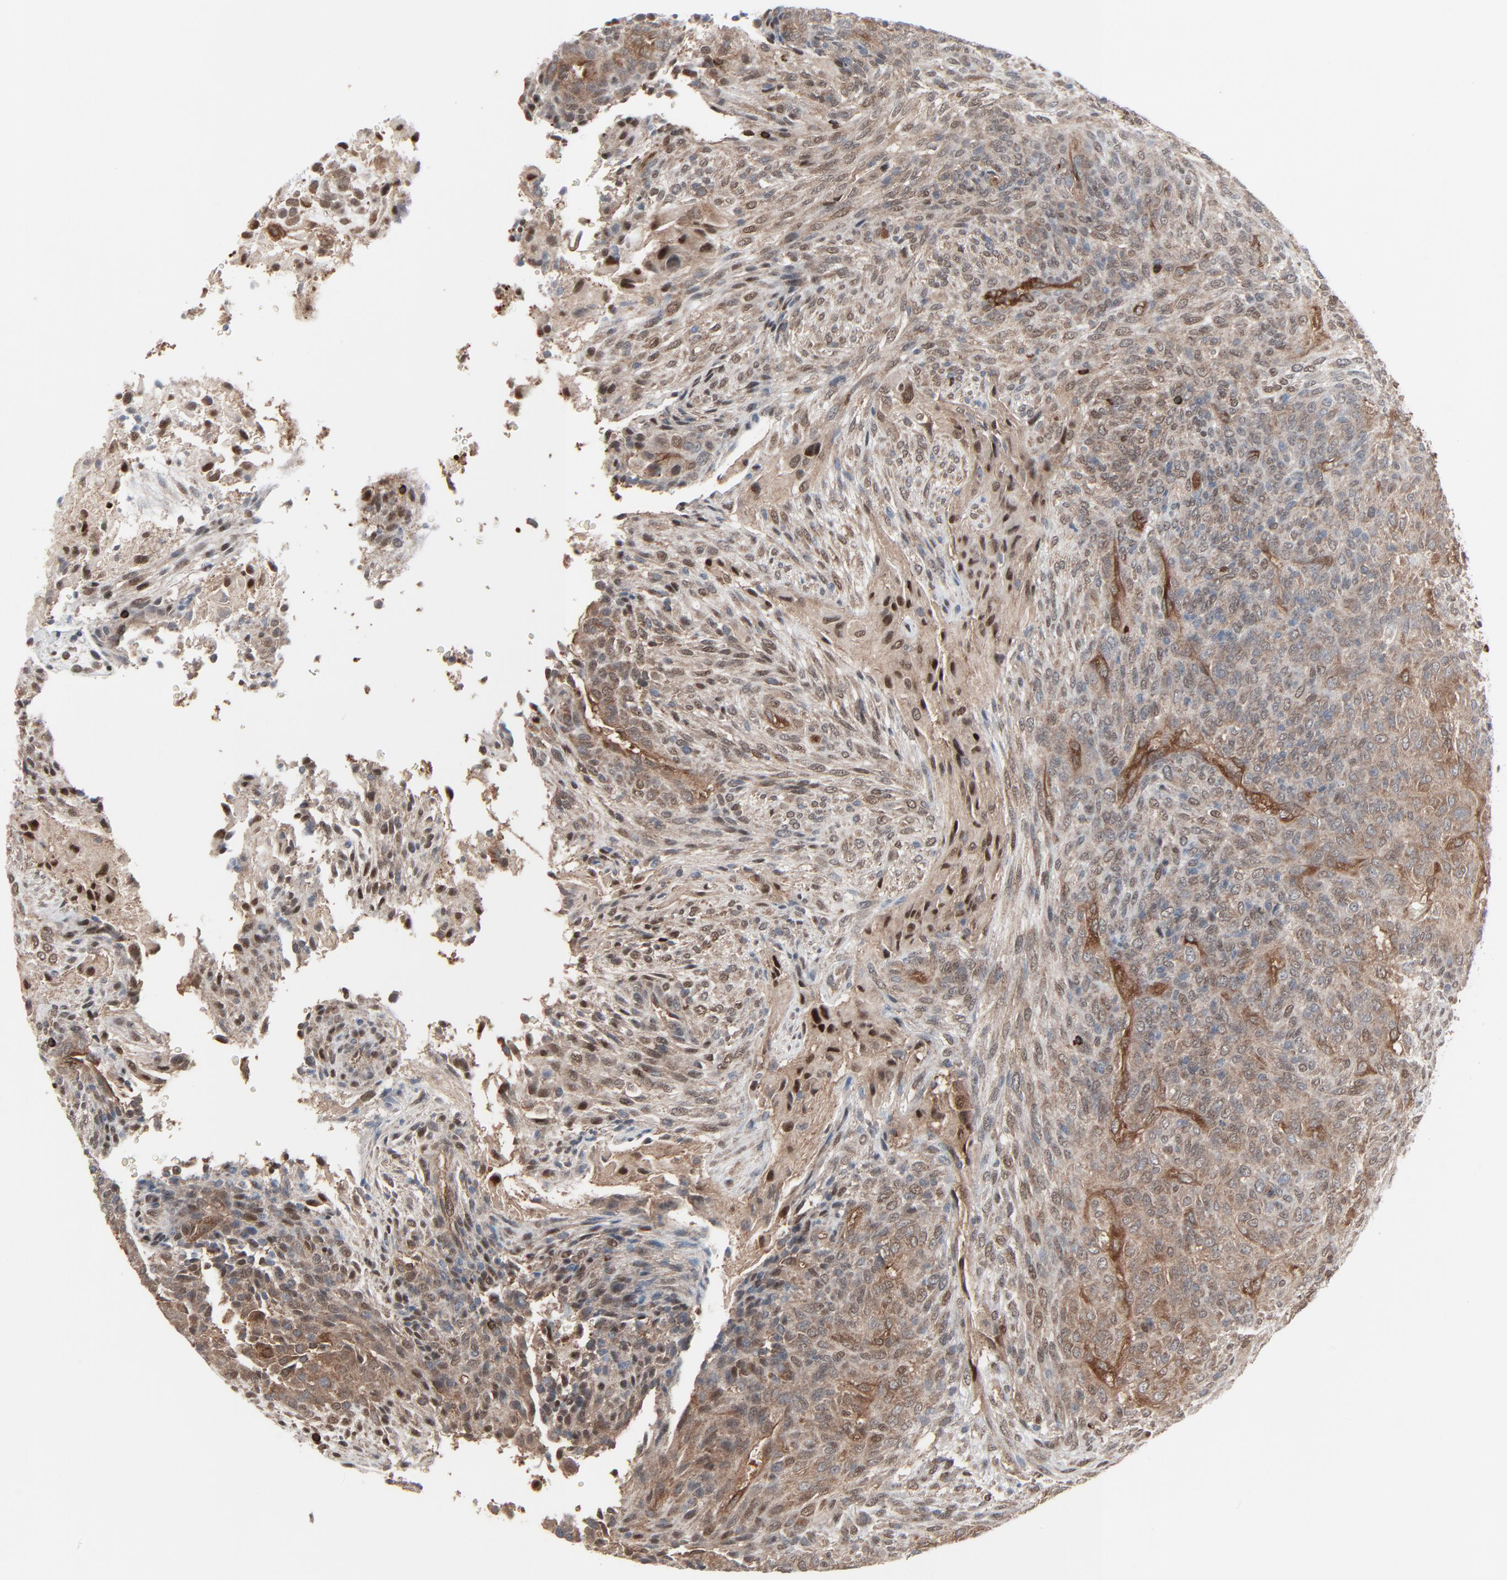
{"staining": {"intensity": "moderate", "quantity": ">75%", "location": "nuclear"}, "tissue": "glioma", "cell_type": "Tumor cells", "image_type": "cancer", "snomed": [{"axis": "morphology", "description": "Glioma, malignant, High grade"}, {"axis": "topography", "description": "Cerebral cortex"}], "caption": "IHC image of human glioma stained for a protein (brown), which reveals medium levels of moderate nuclear staining in approximately >75% of tumor cells.", "gene": "OPTN", "patient": {"sex": "female", "age": 55}}